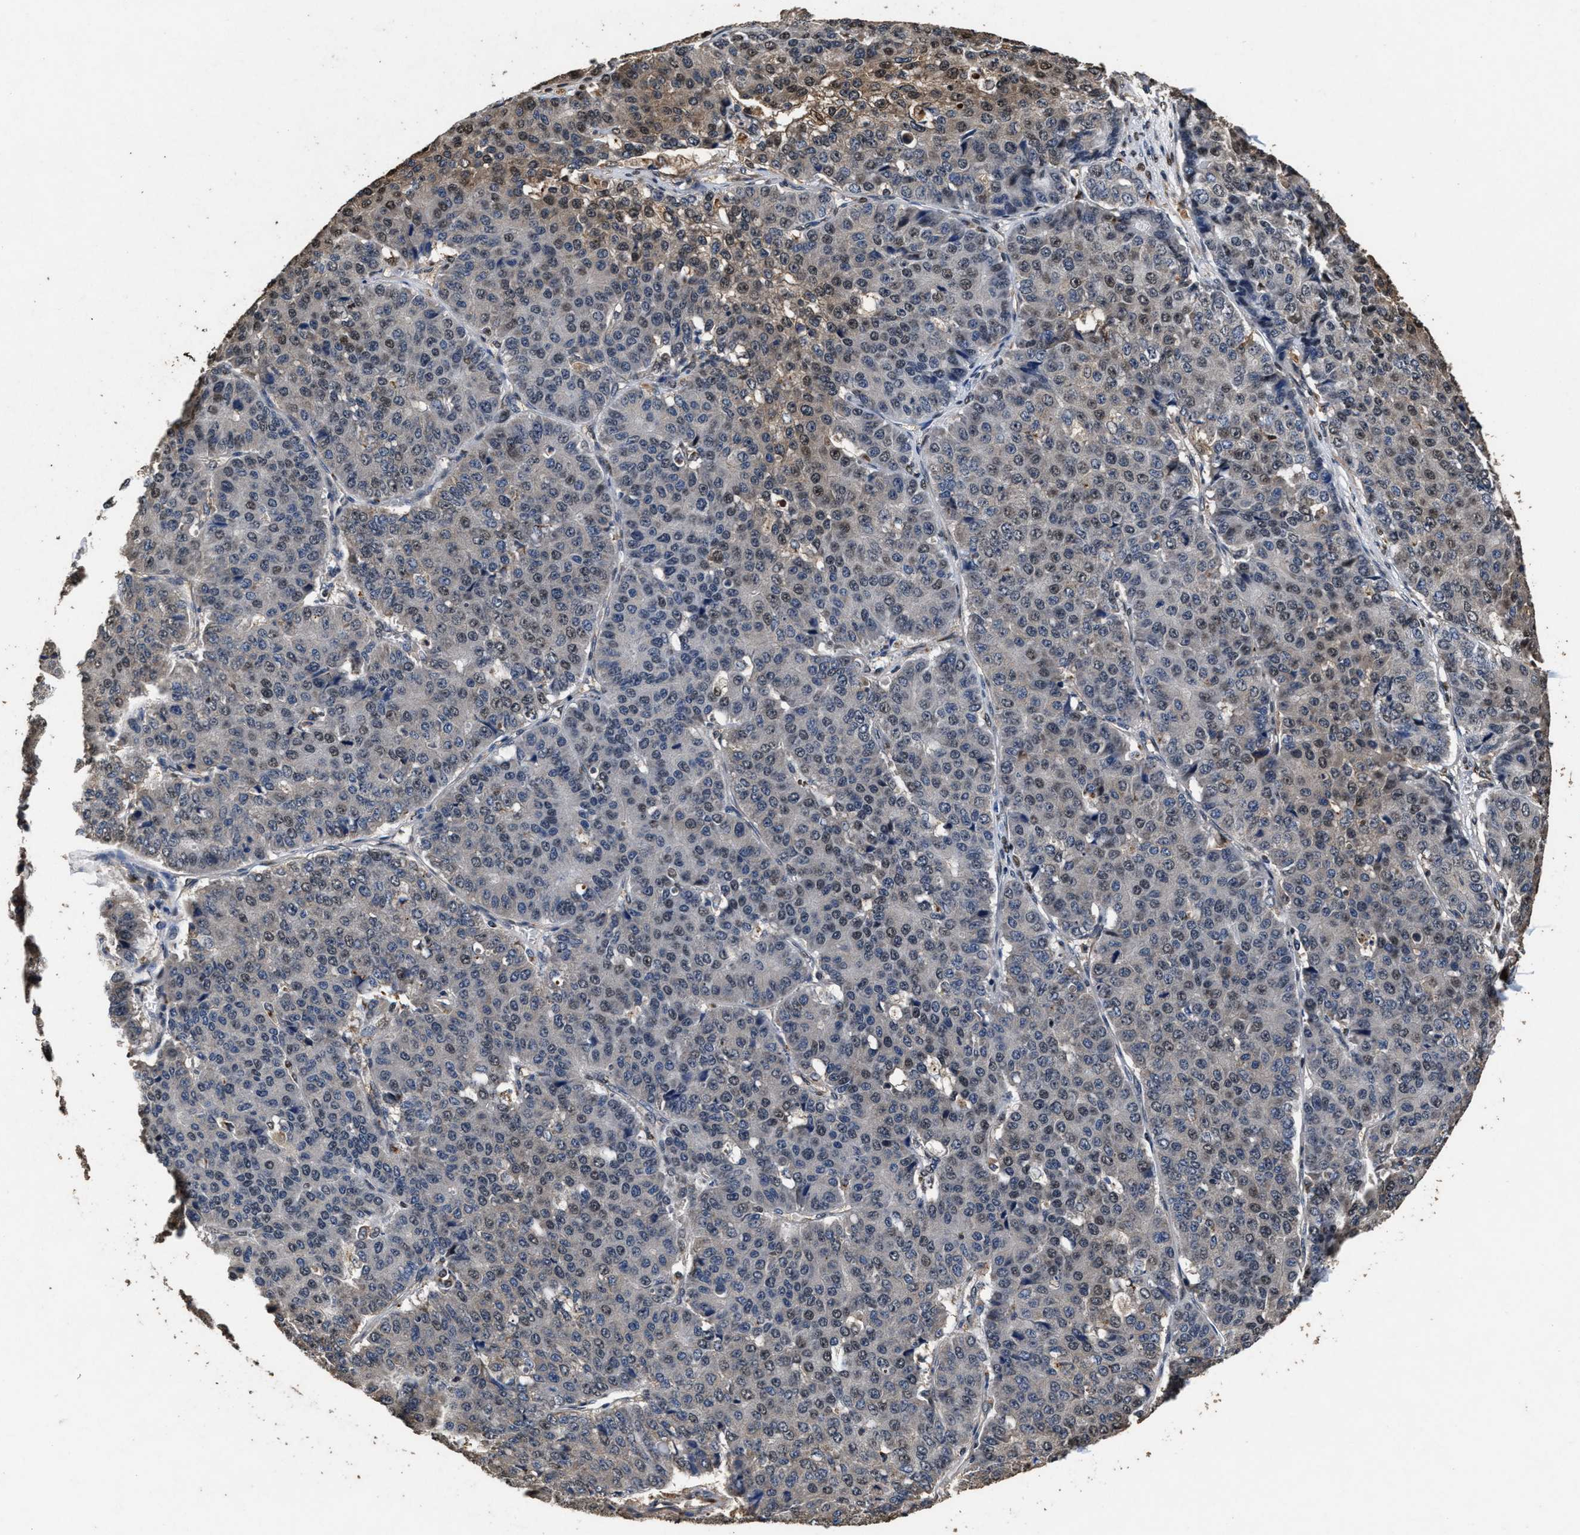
{"staining": {"intensity": "weak", "quantity": "25%-75%", "location": "nuclear"}, "tissue": "pancreatic cancer", "cell_type": "Tumor cells", "image_type": "cancer", "snomed": [{"axis": "morphology", "description": "Adenocarcinoma, NOS"}, {"axis": "topography", "description": "Pancreas"}], "caption": "Pancreatic adenocarcinoma stained for a protein exhibits weak nuclear positivity in tumor cells. The protein is stained brown, and the nuclei are stained in blue (DAB (3,3'-diaminobenzidine) IHC with brightfield microscopy, high magnification).", "gene": "TPST2", "patient": {"sex": "male", "age": 50}}